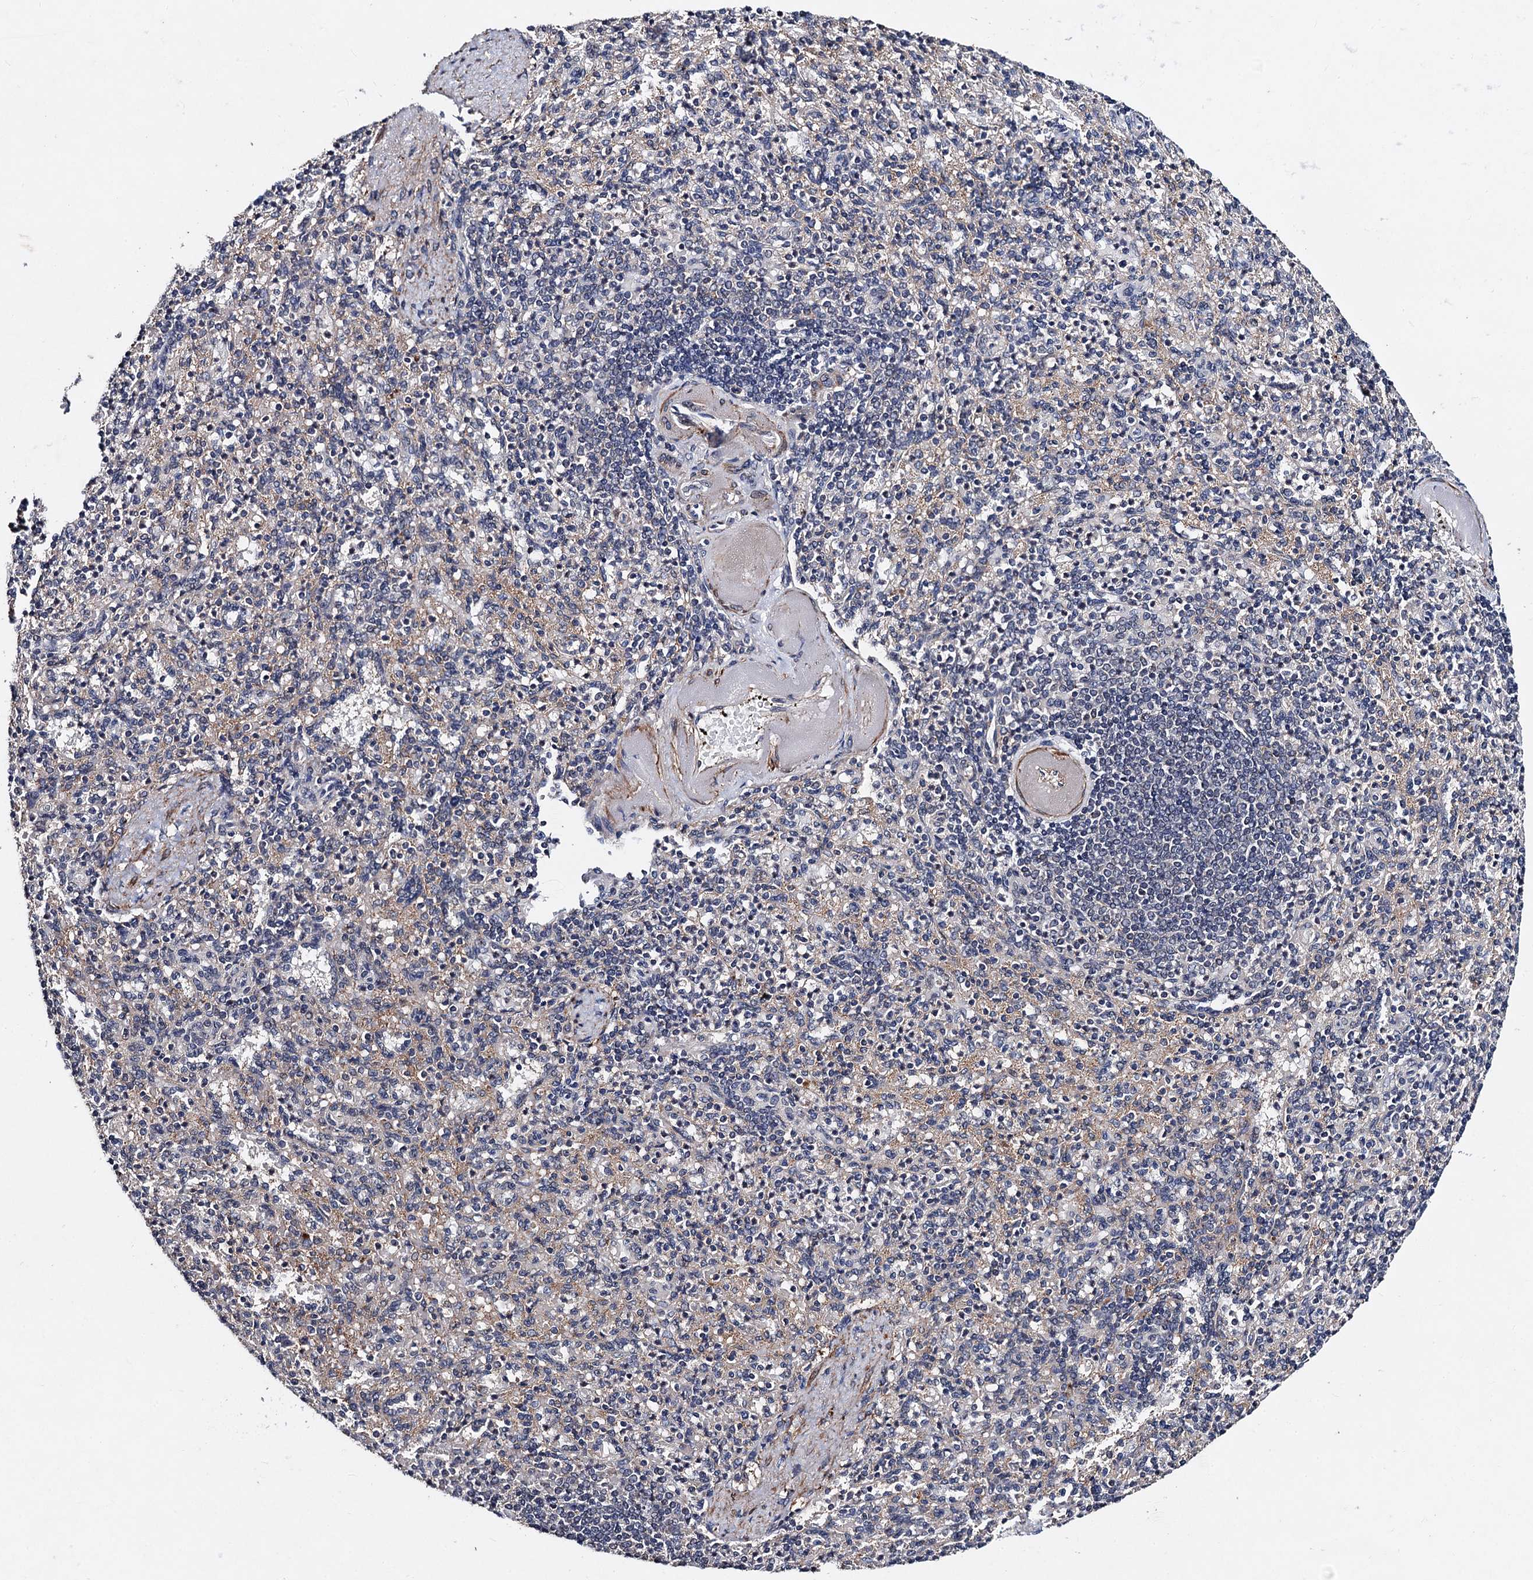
{"staining": {"intensity": "negative", "quantity": "none", "location": "none"}, "tissue": "spleen", "cell_type": "Cells in red pulp", "image_type": "normal", "snomed": [{"axis": "morphology", "description": "Normal tissue, NOS"}, {"axis": "topography", "description": "Spleen"}], "caption": "IHC histopathology image of unremarkable human spleen stained for a protein (brown), which reveals no positivity in cells in red pulp.", "gene": "PPTC7", "patient": {"sex": "female", "age": 74}}